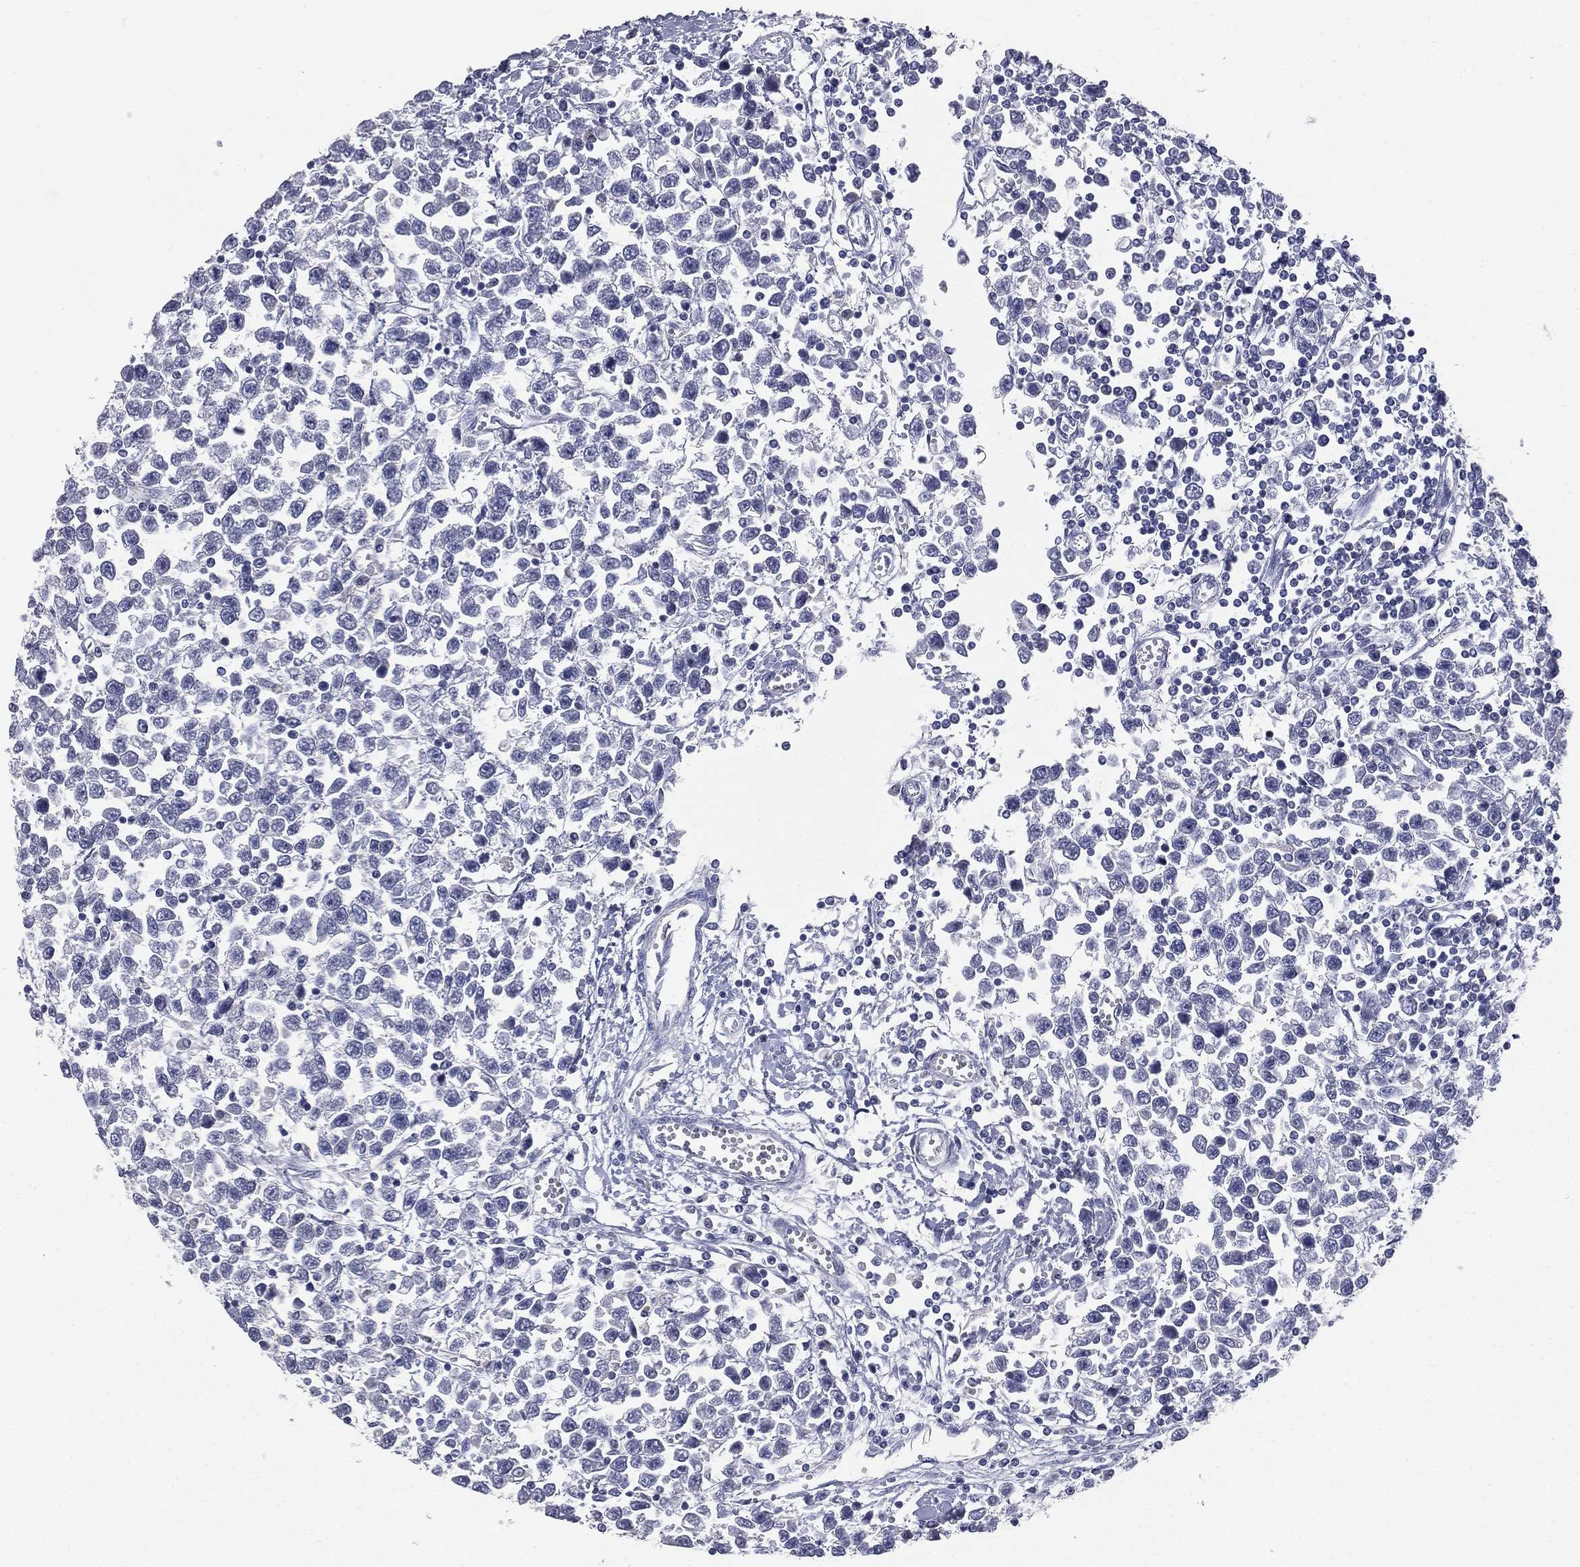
{"staining": {"intensity": "negative", "quantity": "none", "location": "none"}, "tissue": "testis cancer", "cell_type": "Tumor cells", "image_type": "cancer", "snomed": [{"axis": "morphology", "description": "Seminoma, NOS"}, {"axis": "topography", "description": "Testis"}], "caption": "IHC of human testis seminoma shows no positivity in tumor cells. (DAB (3,3'-diaminobenzidine) immunohistochemistry visualized using brightfield microscopy, high magnification).", "gene": "STK31", "patient": {"sex": "male", "age": 34}}